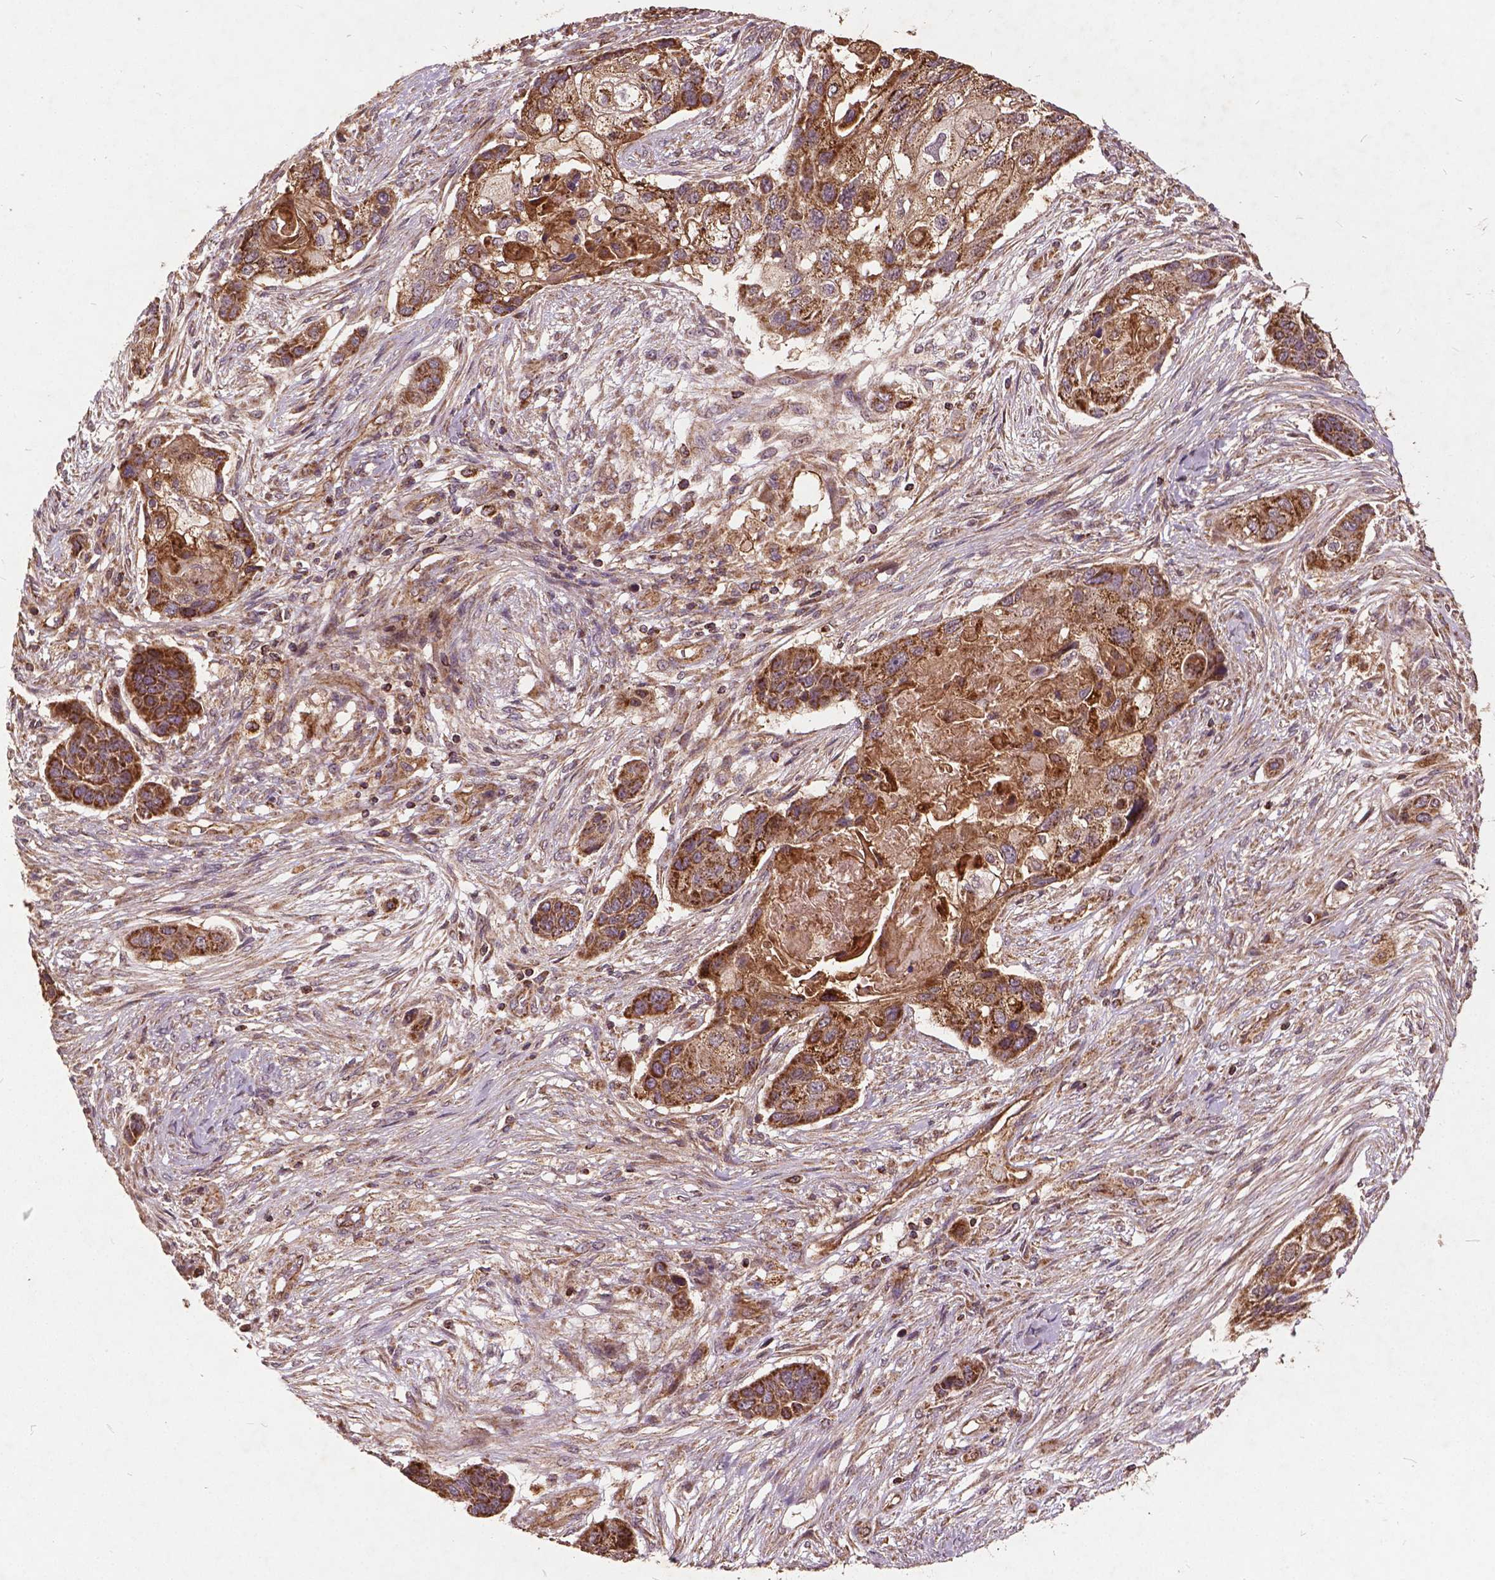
{"staining": {"intensity": "strong", "quantity": ">75%", "location": "cytoplasmic/membranous"}, "tissue": "lung cancer", "cell_type": "Tumor cells", "image_type": "cancer", "snomed": [{"axis": "morphology", "description": "Squamous cell carcinoma, NOS"}, {"axis": "topography", "description": "Lung"}], "caption": "This is a micrograph of IHC staining of squamous cell carcinoma (lung), which shows strong expression in the cytoplasmic/membranous of tumor cells.", "gene": "UBXN2A", "patient": {"sex": "male", "age": 69}}